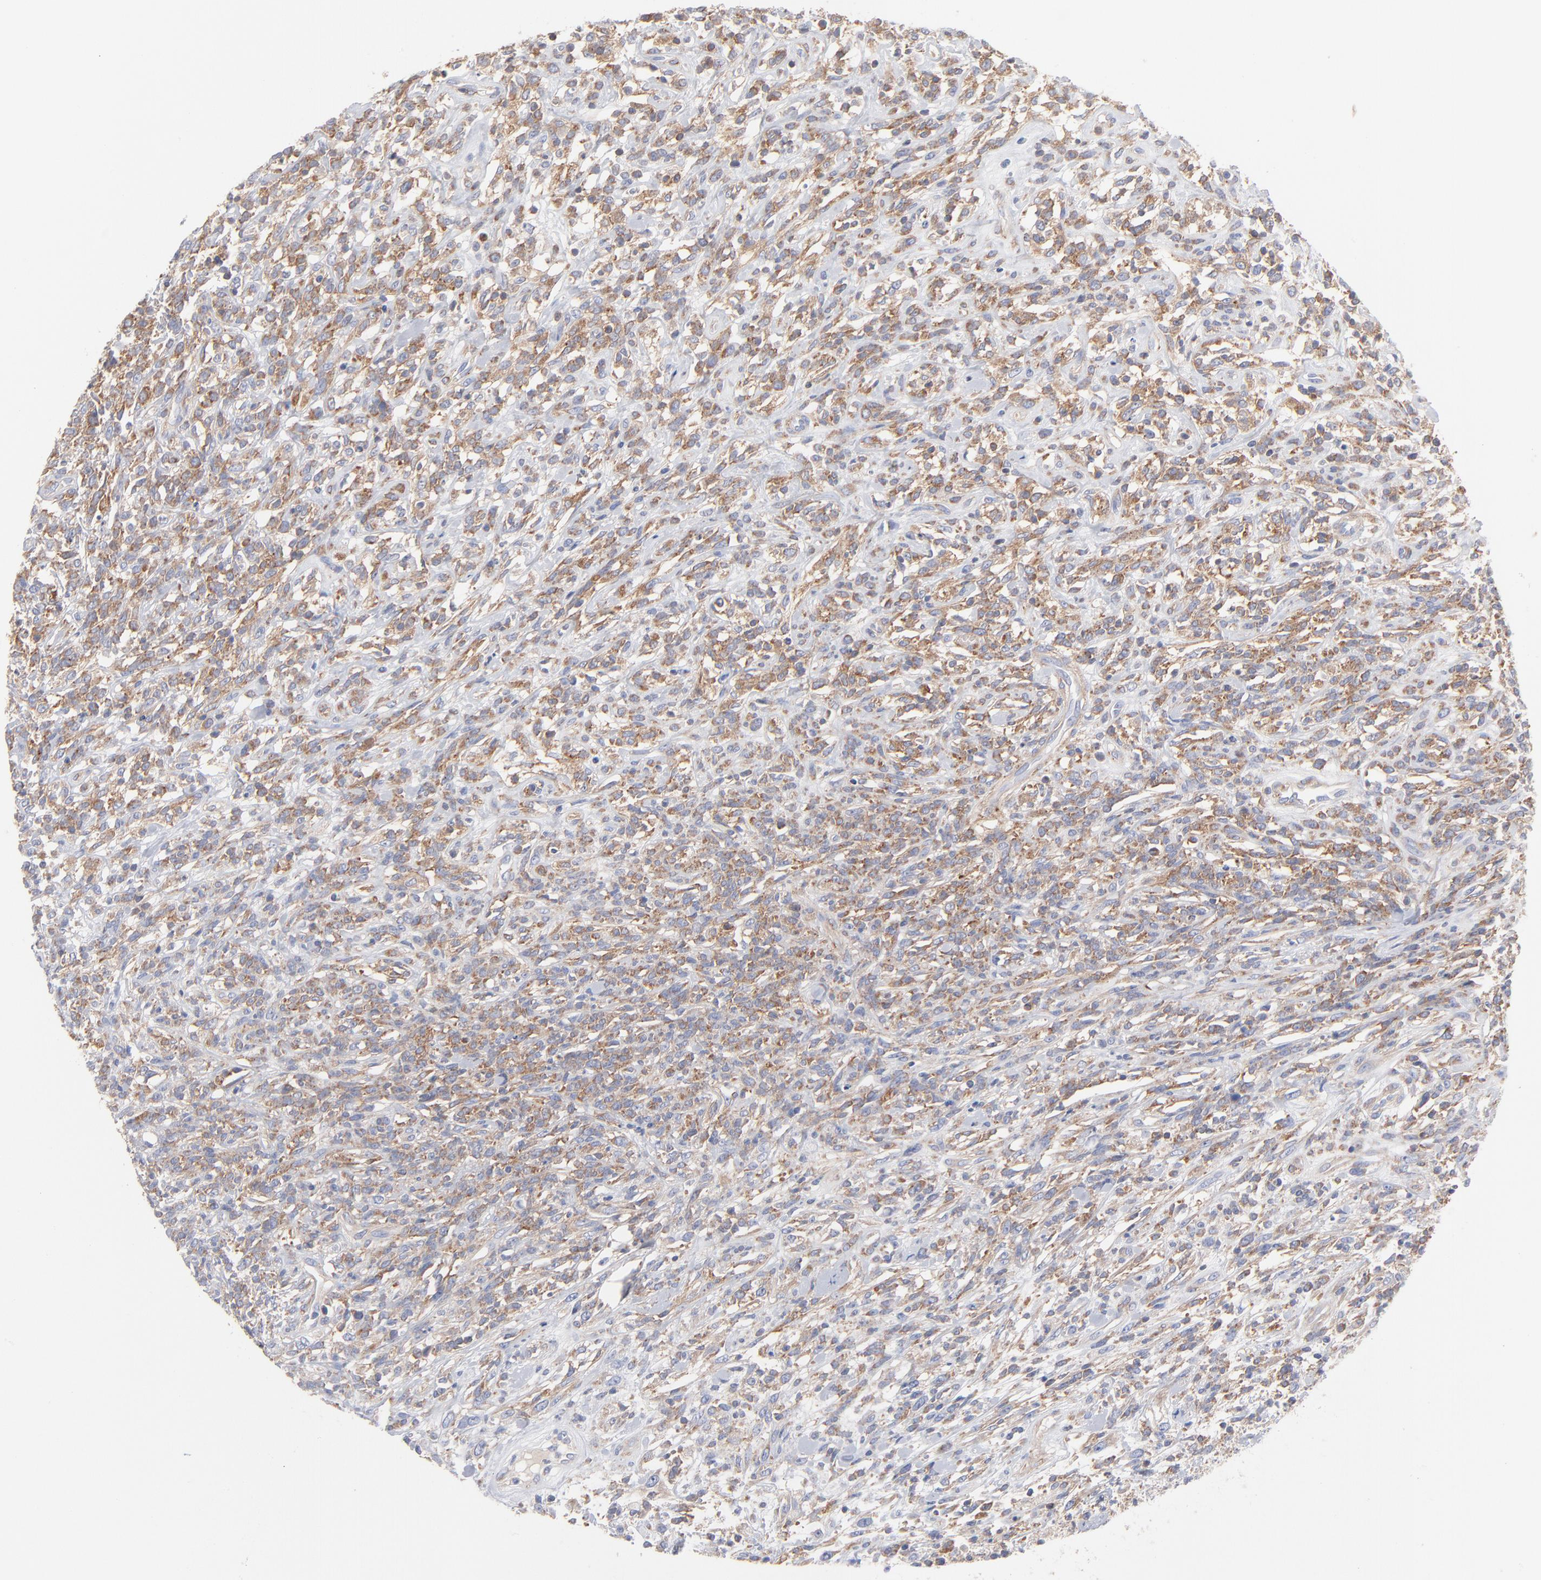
{"staining": {"intensity": "moderate", "quantity": ">75%", "location": "cytoplasmic/membranous"}, "tissue": "lymphoma", "cell_type": "Tumor cells", "image_type": "cancer", "snomed": [{"axis": "morphology", "description": "Malignant lymphoma, non-Hodgkin's type, High grade"}, {"axis": "topography", "description": "Lymph node"}], "caption": "Protein expression analysis of malignant lymphoma, non-Hodgkin's type (high-grade) exhibits moderate cytoplasmic/membranous expression in about >75% of tumor cells.", "gene": "SEPTIN6", "patient": {"sex": "female", "age": 73}}